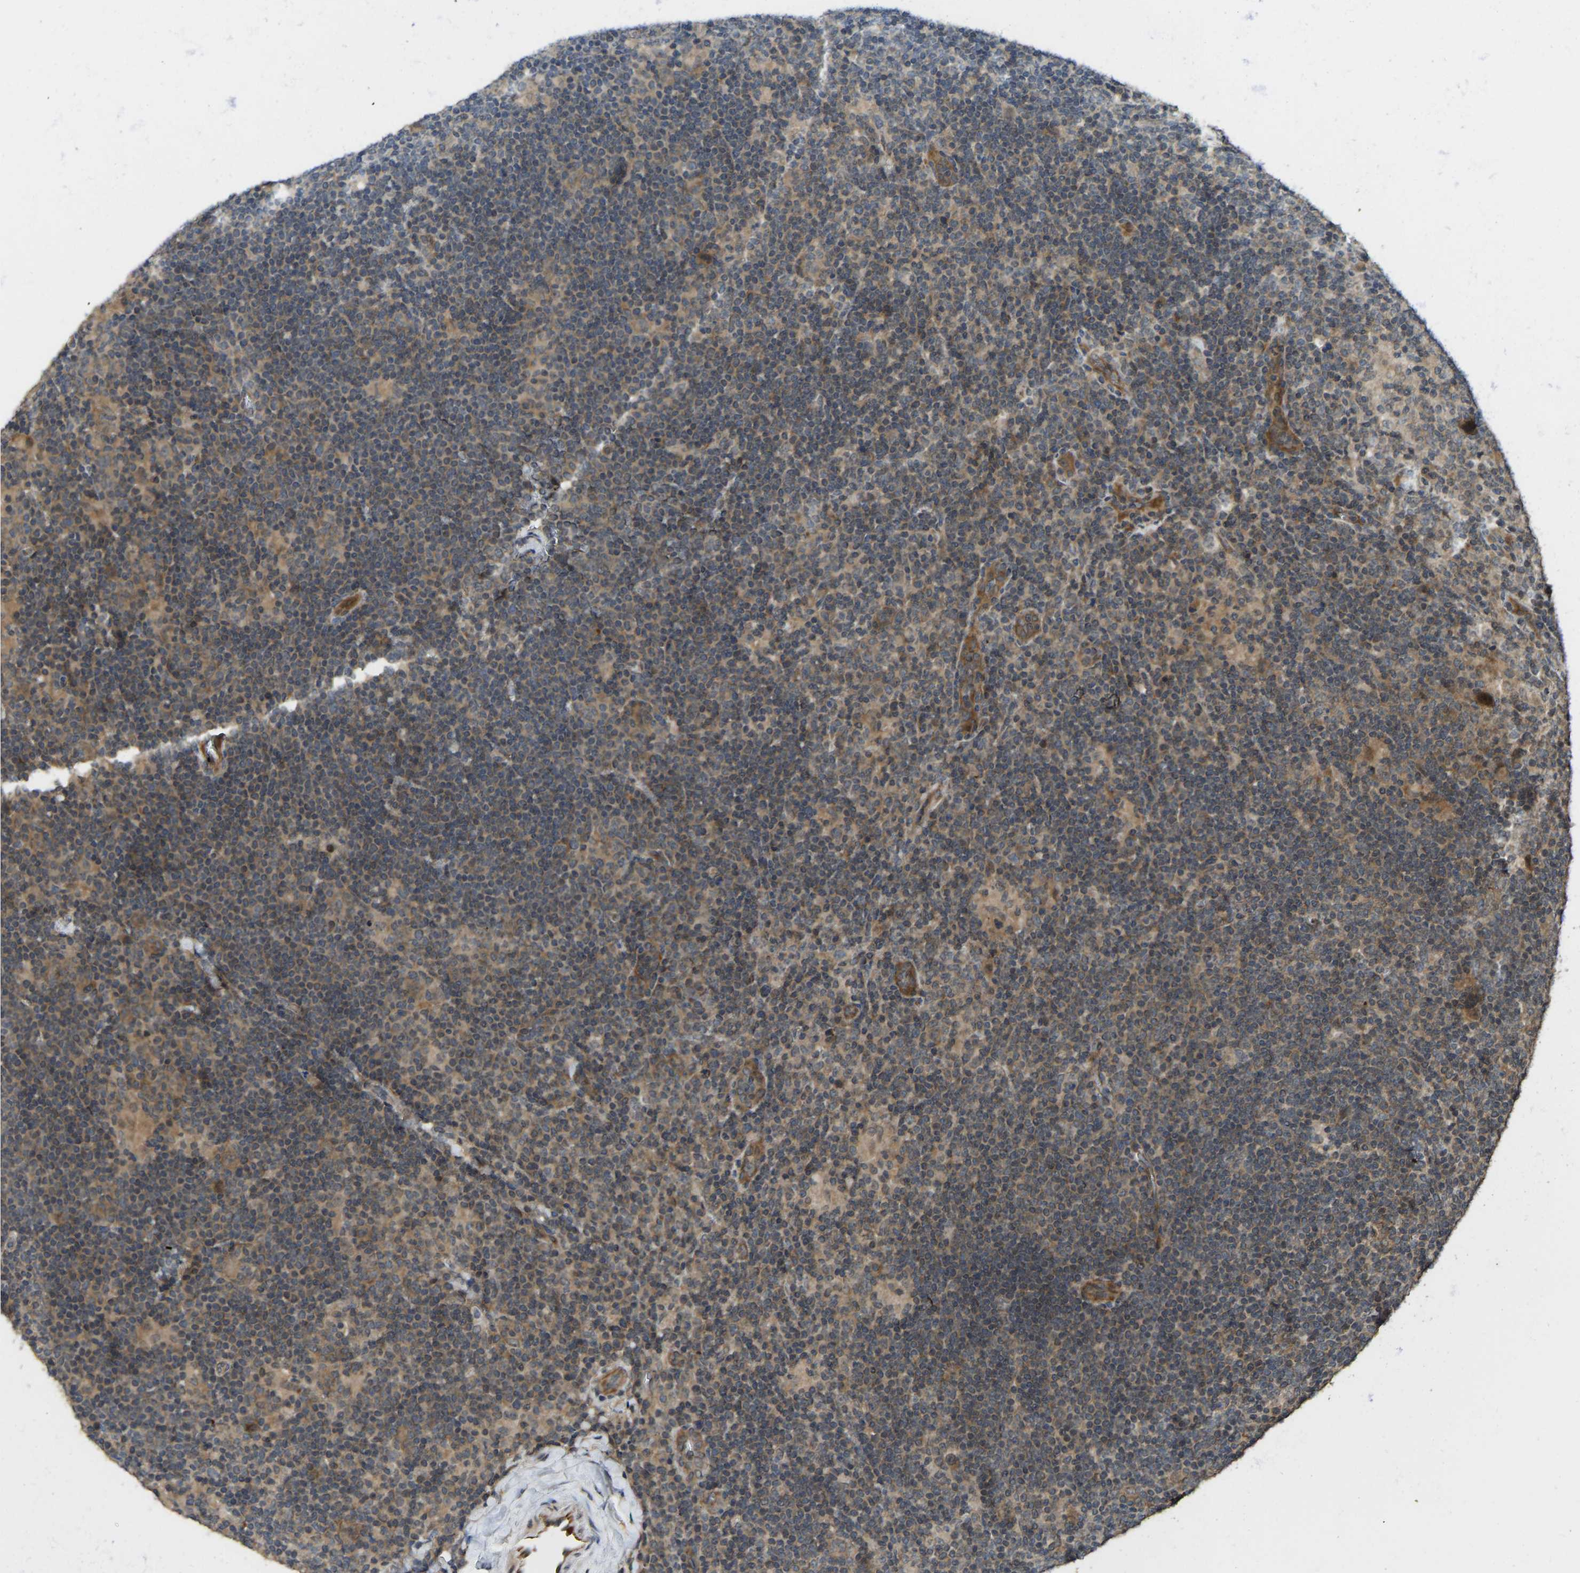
{"staining": {"intensity": "weak", "quantity": ">75%", "location": "cytoplasmic/membranous"}, "tissue": "lymphoma", "cell_type": "Tumor cells", "image_type": "cancer", "snomed": [{"axis": "morphology", "description": "Hodgkin's disease, NOS"}, {"axis": "topography", "description": "Lymph node"}], "caption": "Protein expression analysis of human lymphoma reveals weak cytoplasmic/membranous positivity in about >75% of tumor cells.", "gene": "NDRG3", "patient": {"sex": "female", "age": 57}}